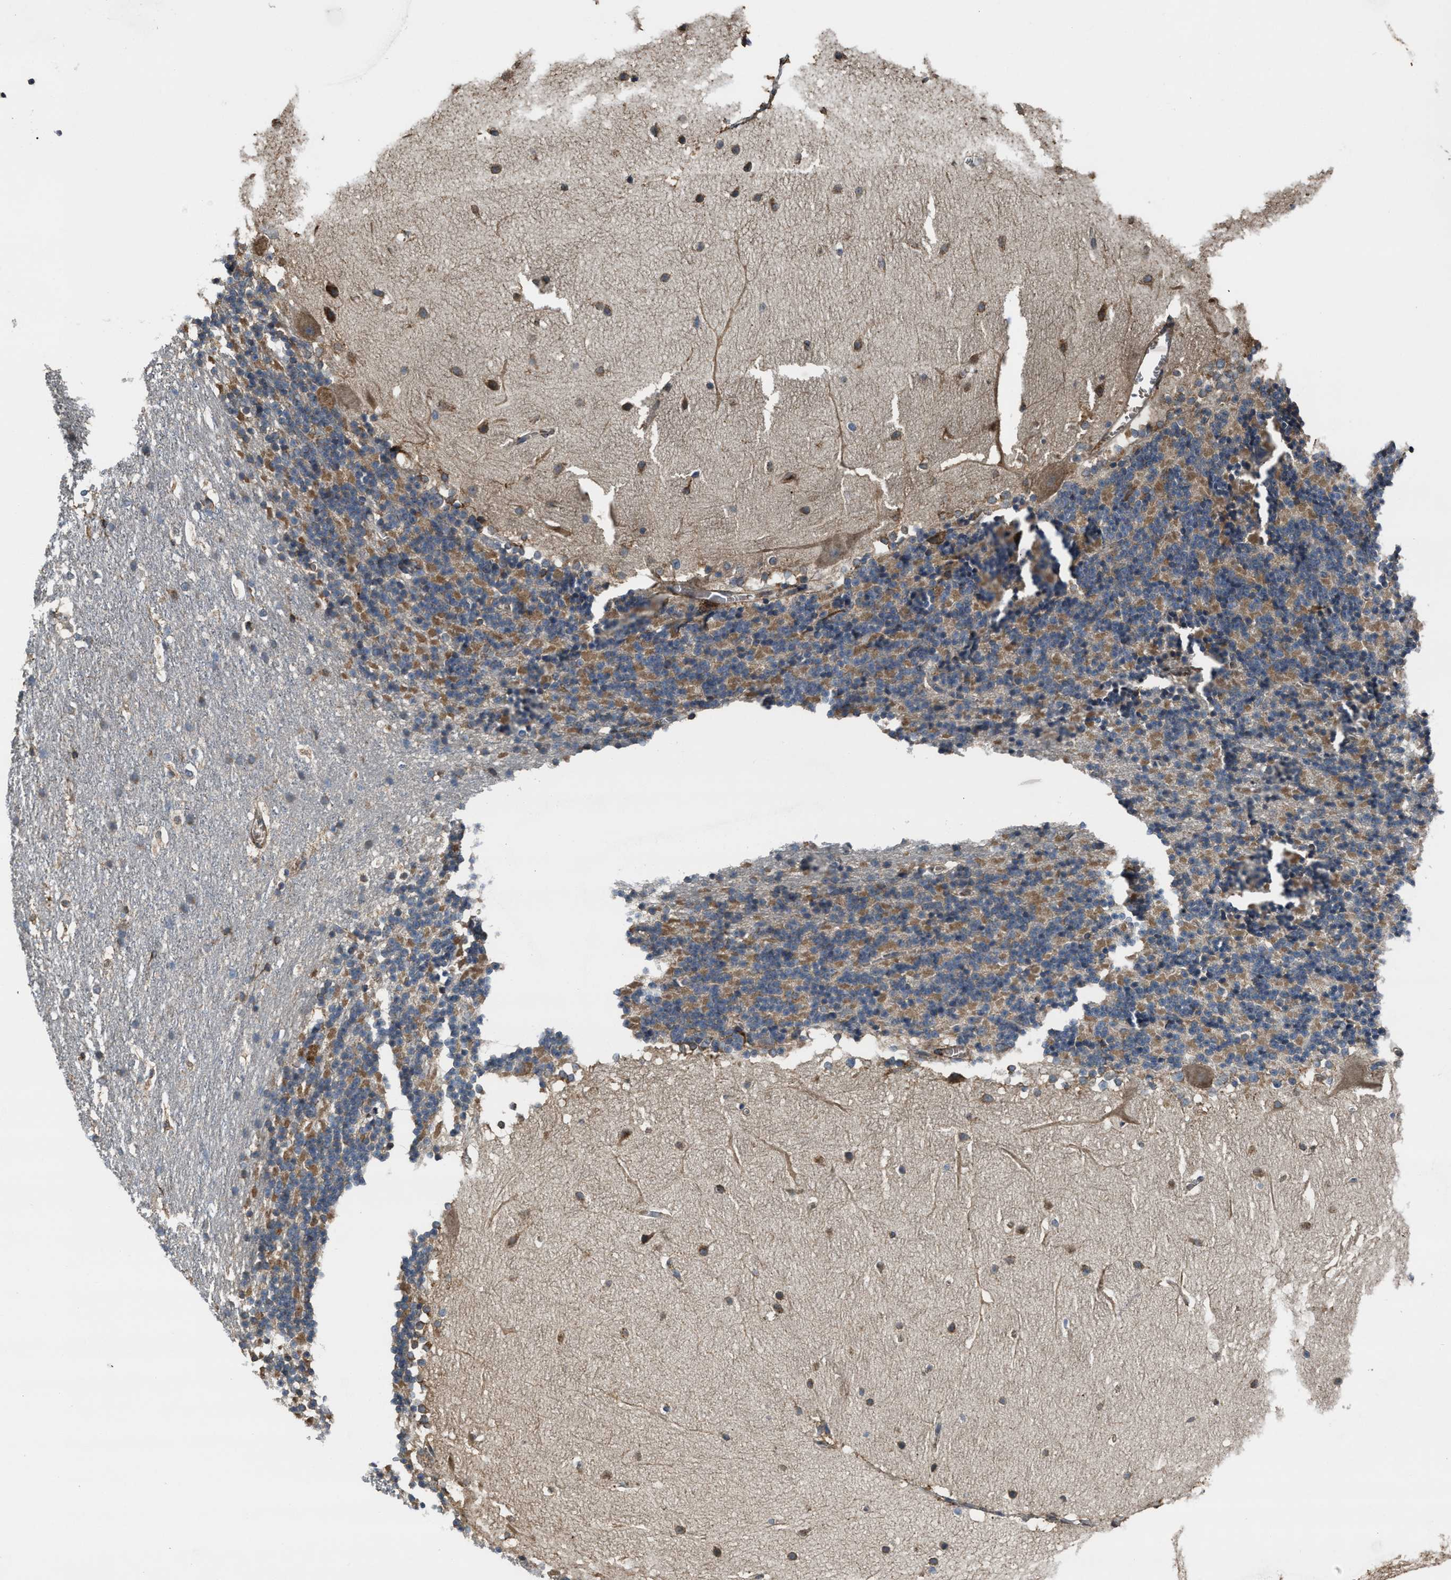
{"staining": {"intensity": "moderate", "quantity": "<25%", "location": "cytoplasmic/membranous"}, "tissue": "cerebellum", "cell_type": "Cells in granular layer", "image_type": "normal", "snomed": [{"axis": "morphology", "description": "Normal tissue, NOS"}, {"axis": "topography", "description": "Cerebellum"}], "caption": "Cerebellum stained for a protein reveals moderate cytoplasmic/membranous positivity in cells in granular layer. The staining is performed using DAB (3,3'-diaminobenzidine) brown chromogen to label protein expression. The nuclei are counter-stained blue using hematoxylin.", "gene": "SELENOM", "patient": {"sex": "female", "age": 19}}